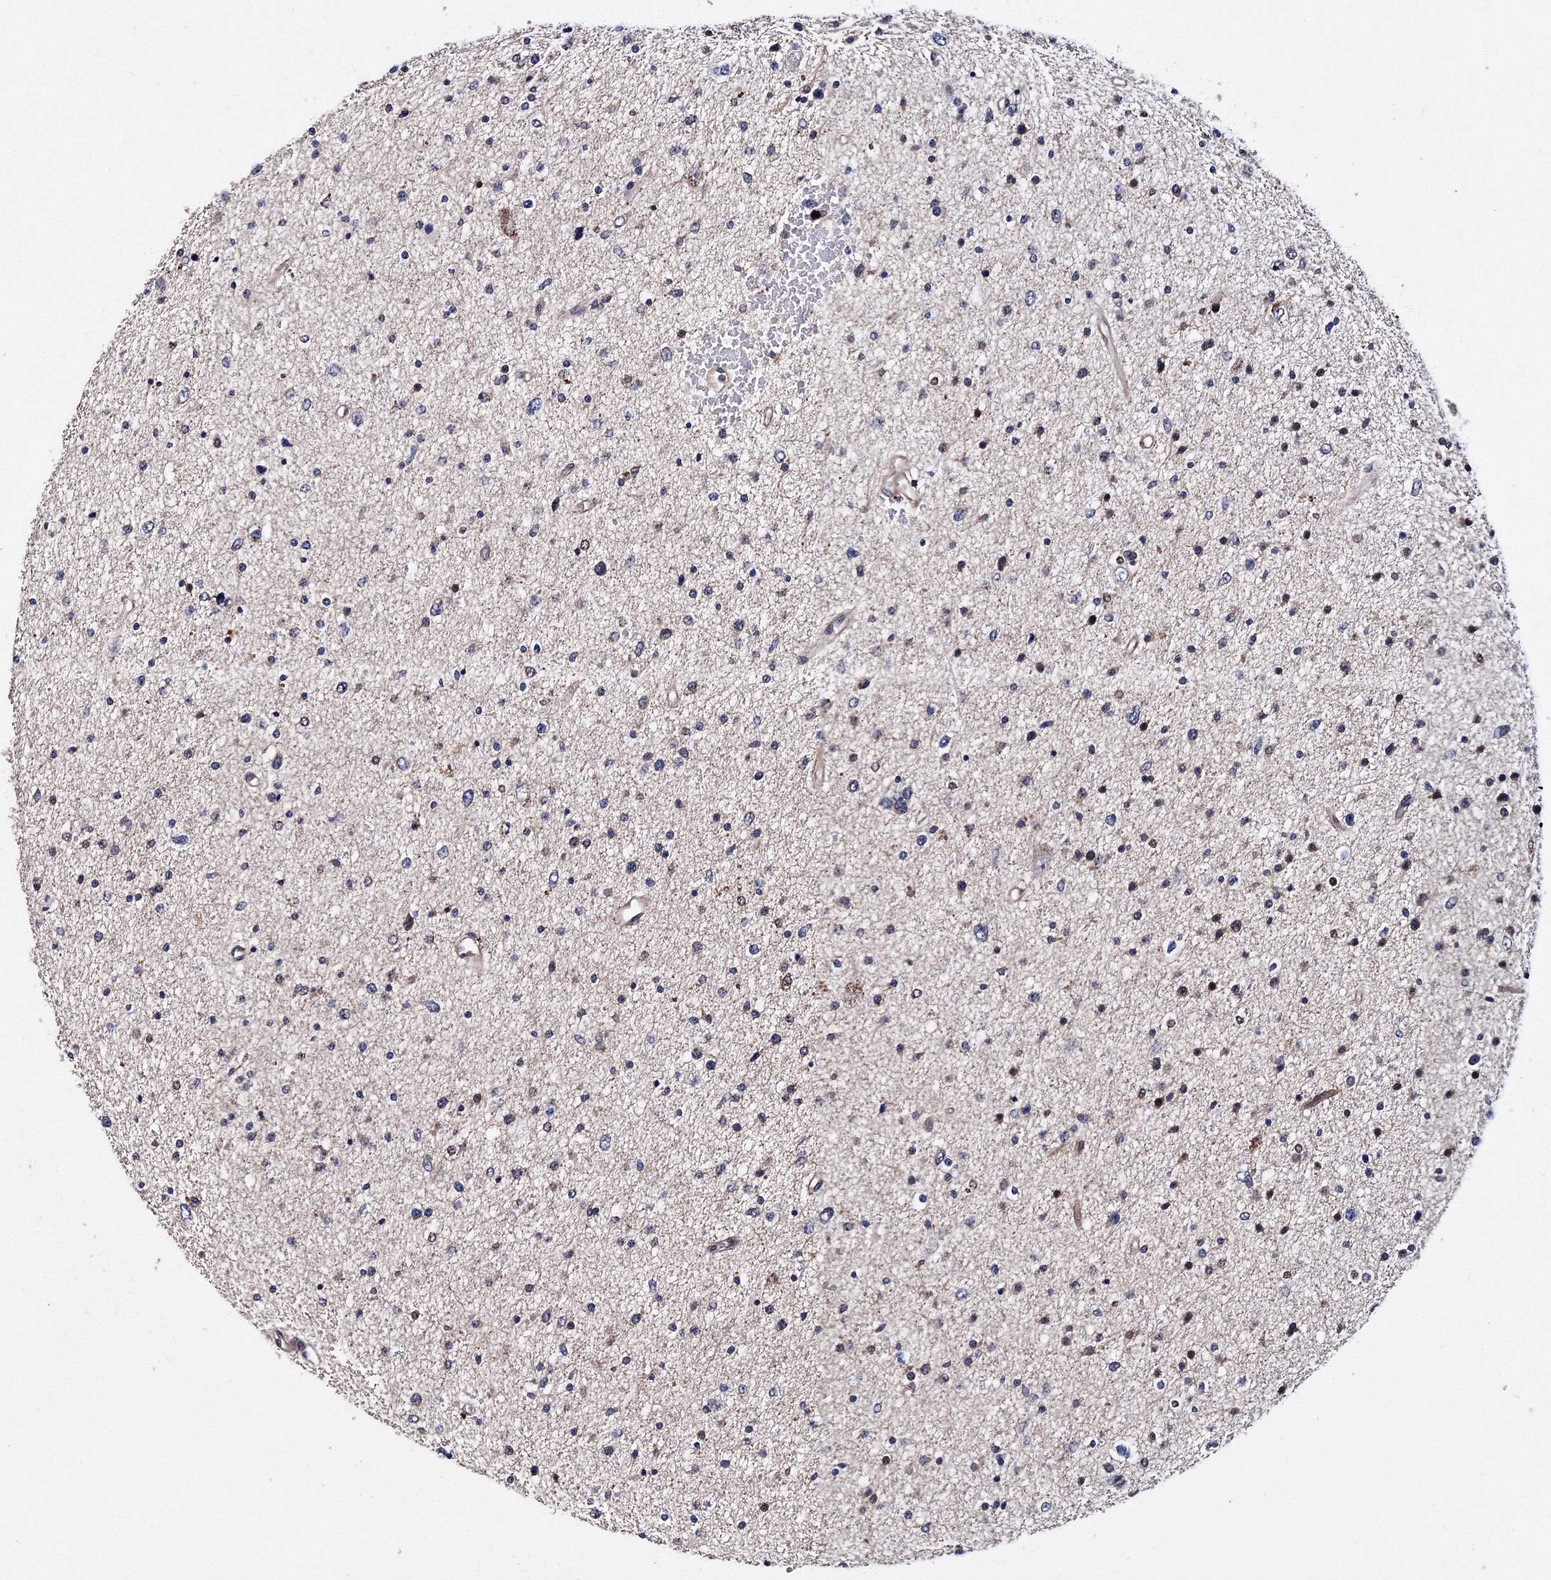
{"staining": {"intensity": "negative", "quantity": "none", "location": "none"}, "tissue": "glioma", "cell_type": "Tumor cells", "image_type": "cancer", "snomed": [{"axis": "morphology", "description": "Glioma, malignant, Low grade"}, {"axis": "topography", "description": "Brain"}], "caption": "This is a histopathology image of immunohistochemistry staining of malignant low-grade glioma, which shows no staining in tumor cells. Brightfield microscopy of immunohistochemistry stained with DAB (brown) and hematoxylin (blue), captured at high magnification.", "gene": "PHYKPL", "patient": {"sex": "female", "age": 37}}